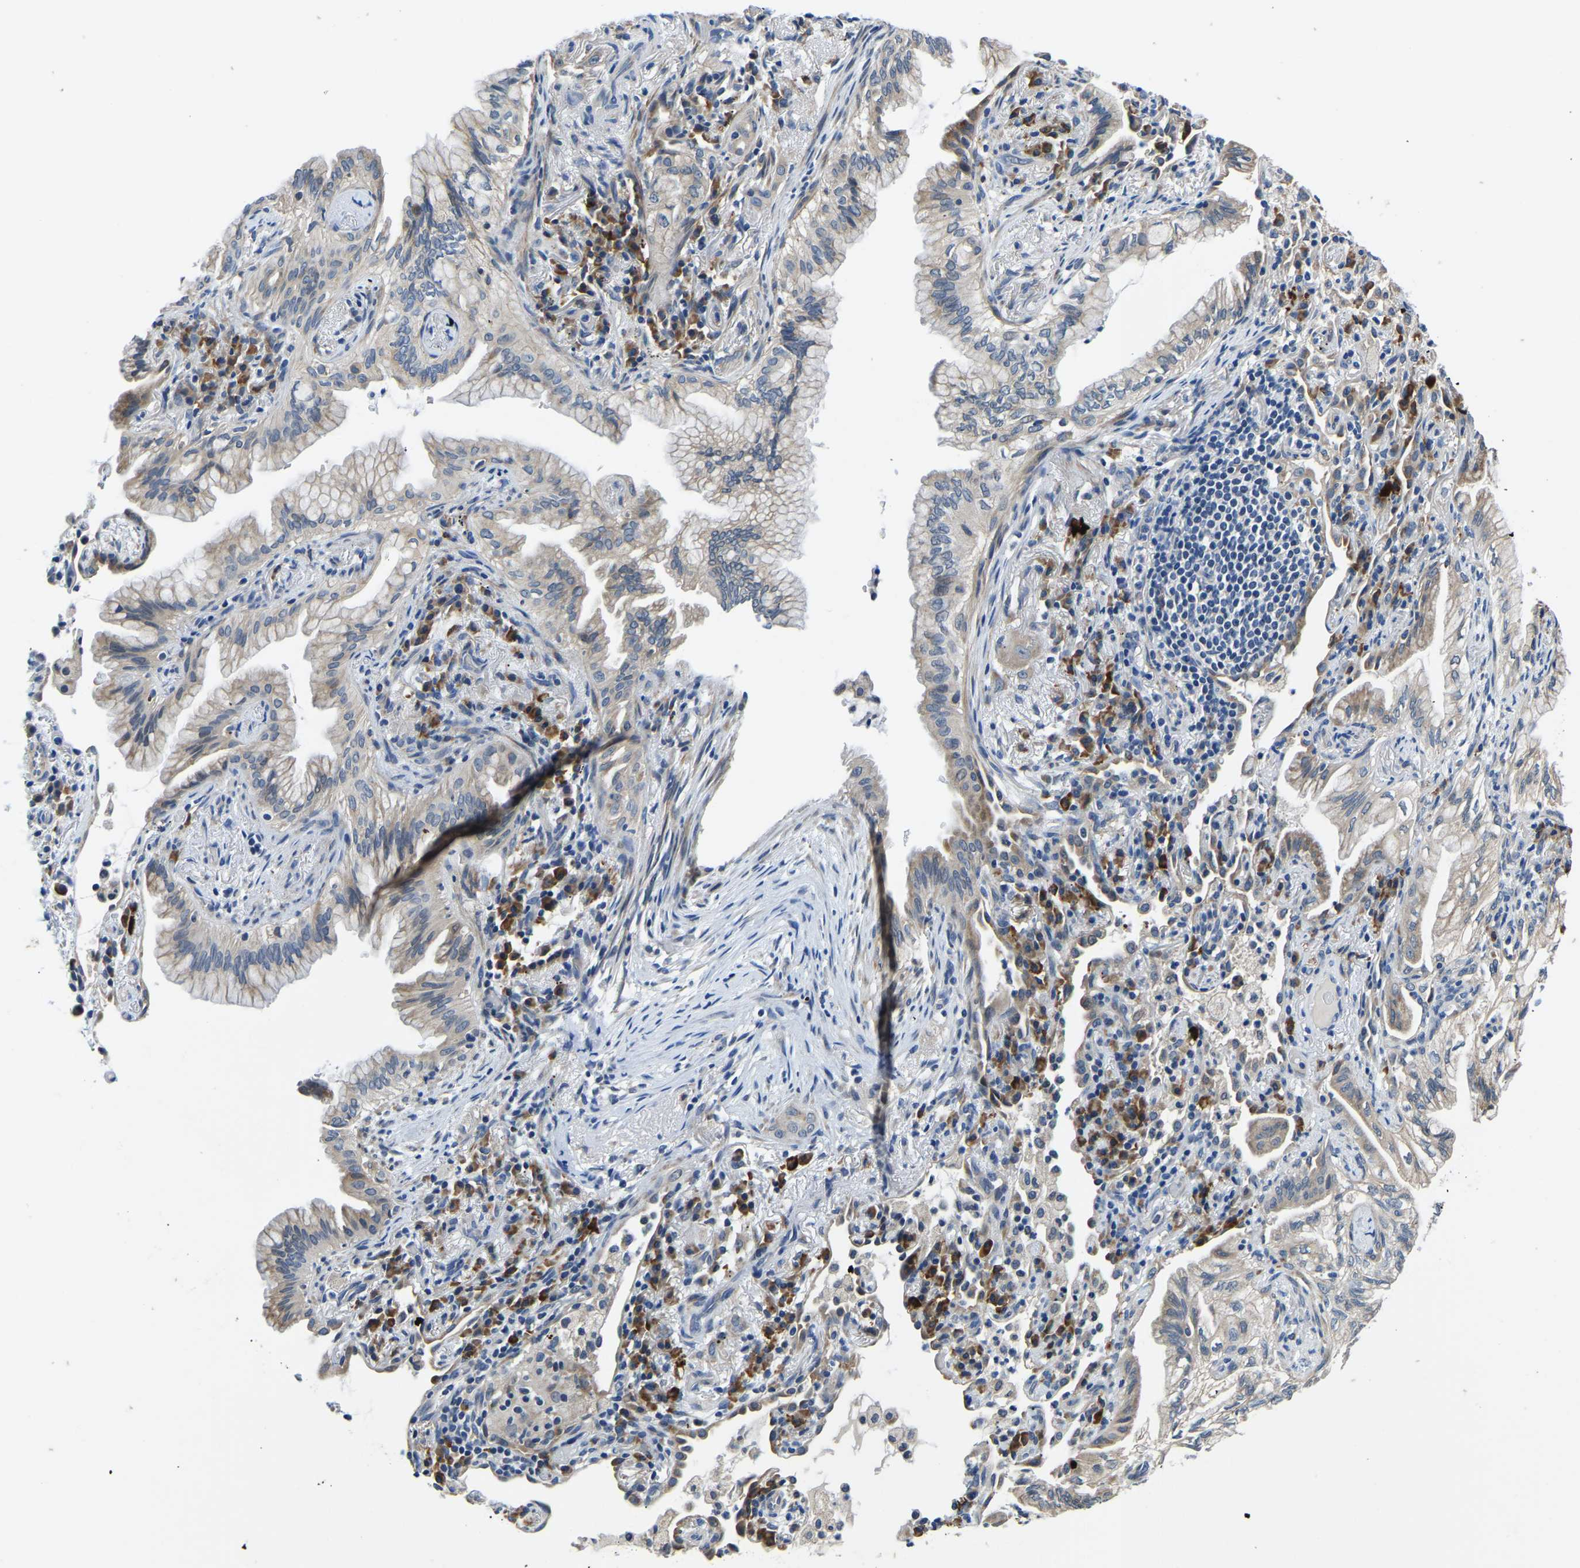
{"staining": {"intensity": "weak", "quantity": ">75%", "location": "cytoplasmic/membranous"}, "tissue": "lung cancer", "cell_type": "Tumor cells", "image_type": "cancer", "snomed": [{"axis": "morphology", "description": "Adenocarcinoma, NOS"}, {"axis": "topography", "description": "Lung"}], "caption": "This is an image of immunohistochemistry (IHC) staining of lung cancer, which shows weak expression in the cytoplasmic/membranous of tumor cells.", "gene": "LIAS", "patient": {"sex": "female", "age": 70}}